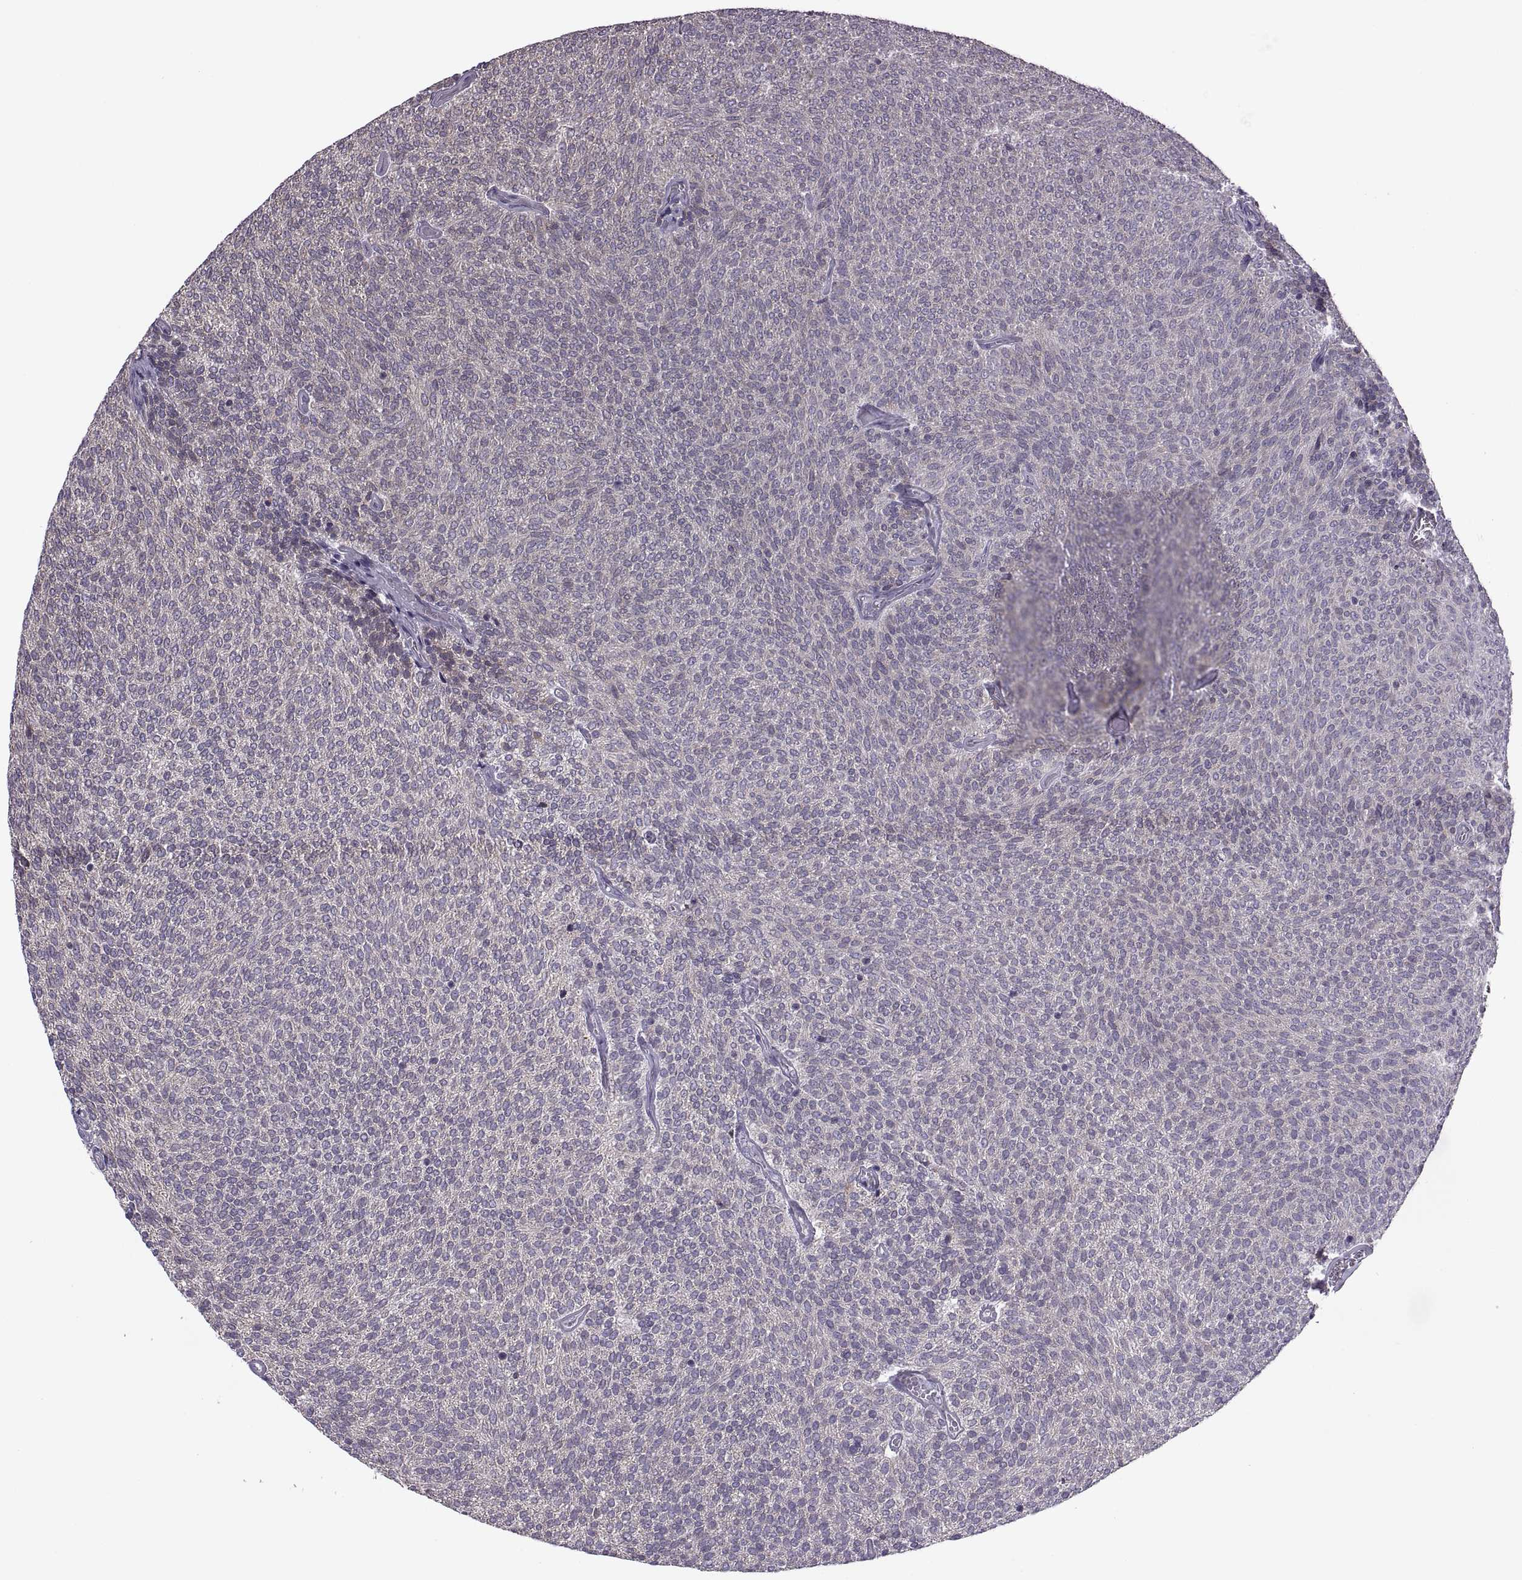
{"staining": {"intensity": "weak", "quantity": "25%-75%", "location": "cytoplasmic/membranous"}, "tissue": "urothelial cancer", "cell_type": "Tumor cells", "image_type": "cancer", "snomed": [{"axis": "morphology", "description": "Urothelial carcinoma, Low grade"}, {"axis": "topography", "description": "Urinary bladder"}], "caption": "Urothelial cancer stained with DAB (3,3'-diaminobenzidine) immunohistochemistry reveals low levels of weak cytoplasmic/membranous staining in approximately 25%-75% of tumor cells.", "gene": "LETM2", "patient": {"sex": "male", "age": 77}}